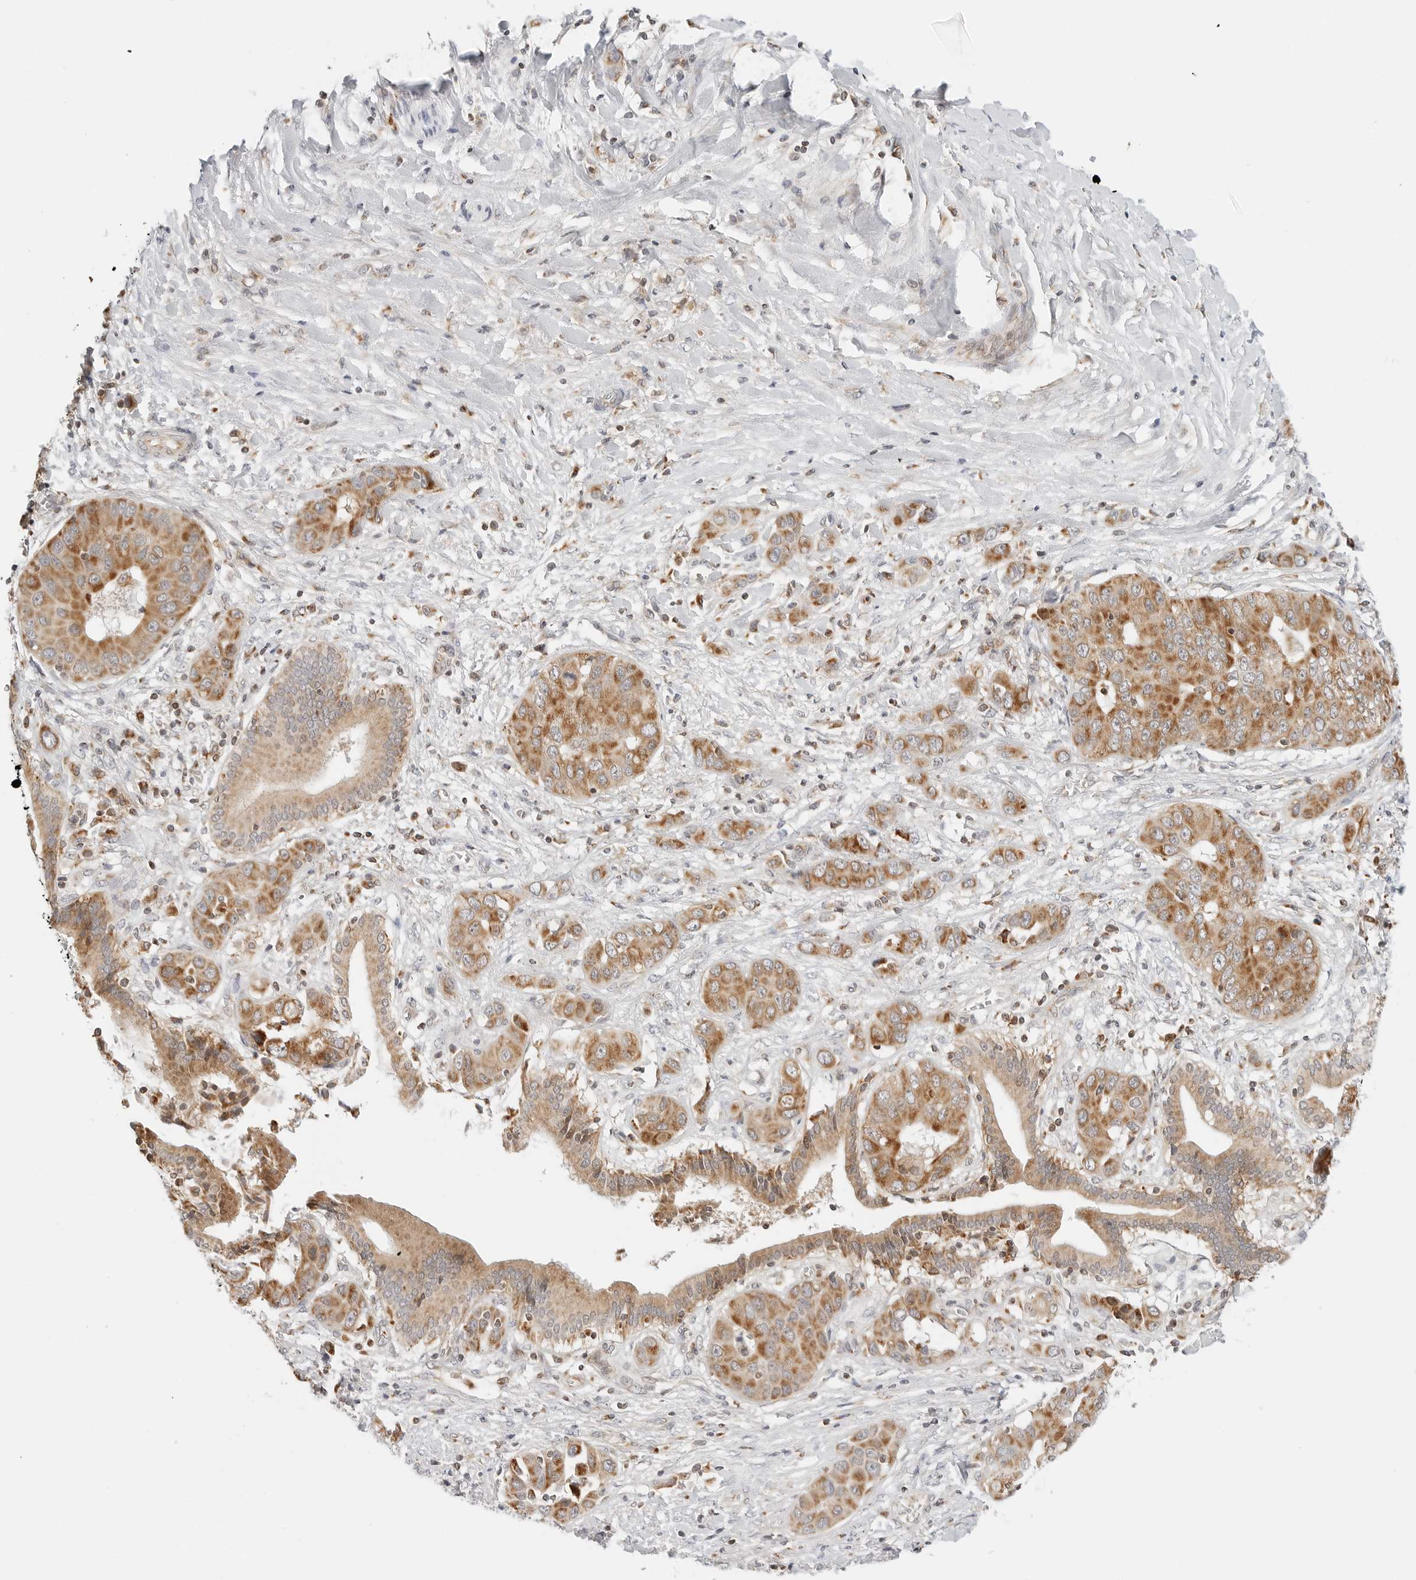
{"staining": {"intensity": "moderate", "quantity": ">75%", "location": "cytoplasmic/membranous"}, "tissue": "liver cancer", "cell_type": "Tumor cells", "image_type": "cancer", "snomed": [{"axis": "morphology", "description": "Cholangiocarcinoma"}, {"axis": "topography", "description": "Liver"}], "caption": "Immunohistochemical staining of liver cancer (cholangiocarcinoma) reveals moderate cytoplasmic/membranous protein positivity in approximately >75% of tumor cells.", "gene": "DYRK4", "patient": {"sex": "female", "age": 52}}